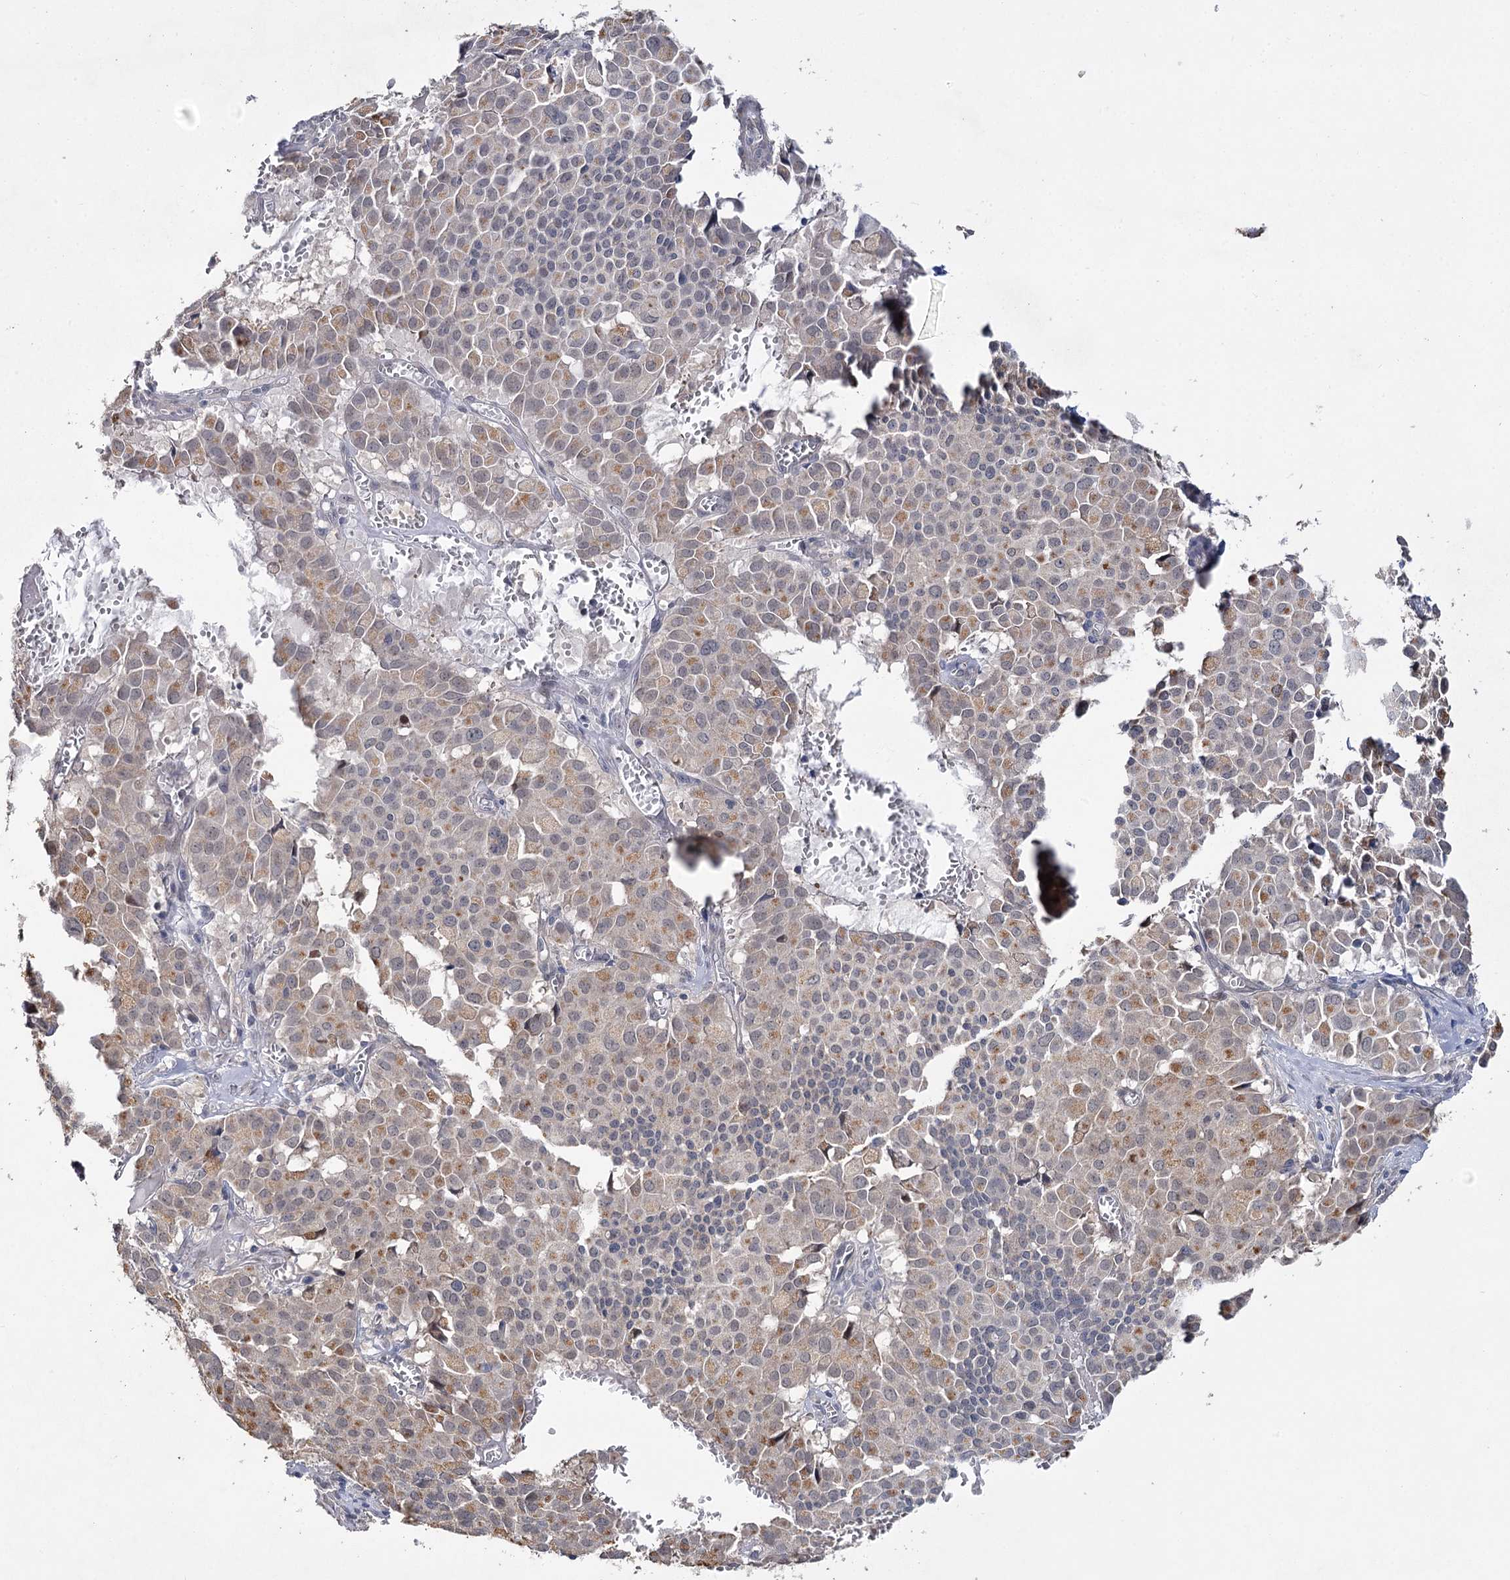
{"staining": {"intensity": "moderate", "quantity": "25%-75%", "location": "cytoplasmic/membranous"}, "tissue": "pancreatic cancer", "cell_type": "Tumor cells", "image_type": "cancer", "snomed": [{"axis": "morphology", "description": "Adenocarcinoma, NOS"}, {"axis": "topography", "description": "Pancreas"}], "caption": "Tumor cells display moderate cytoplasmic/membranous expression in approximately 25%-75% of cells in pancreatic cancer (adenocarcinoma).", "gene": "PHYHIPL", "patient": {"sex": "male", "age": 65}}